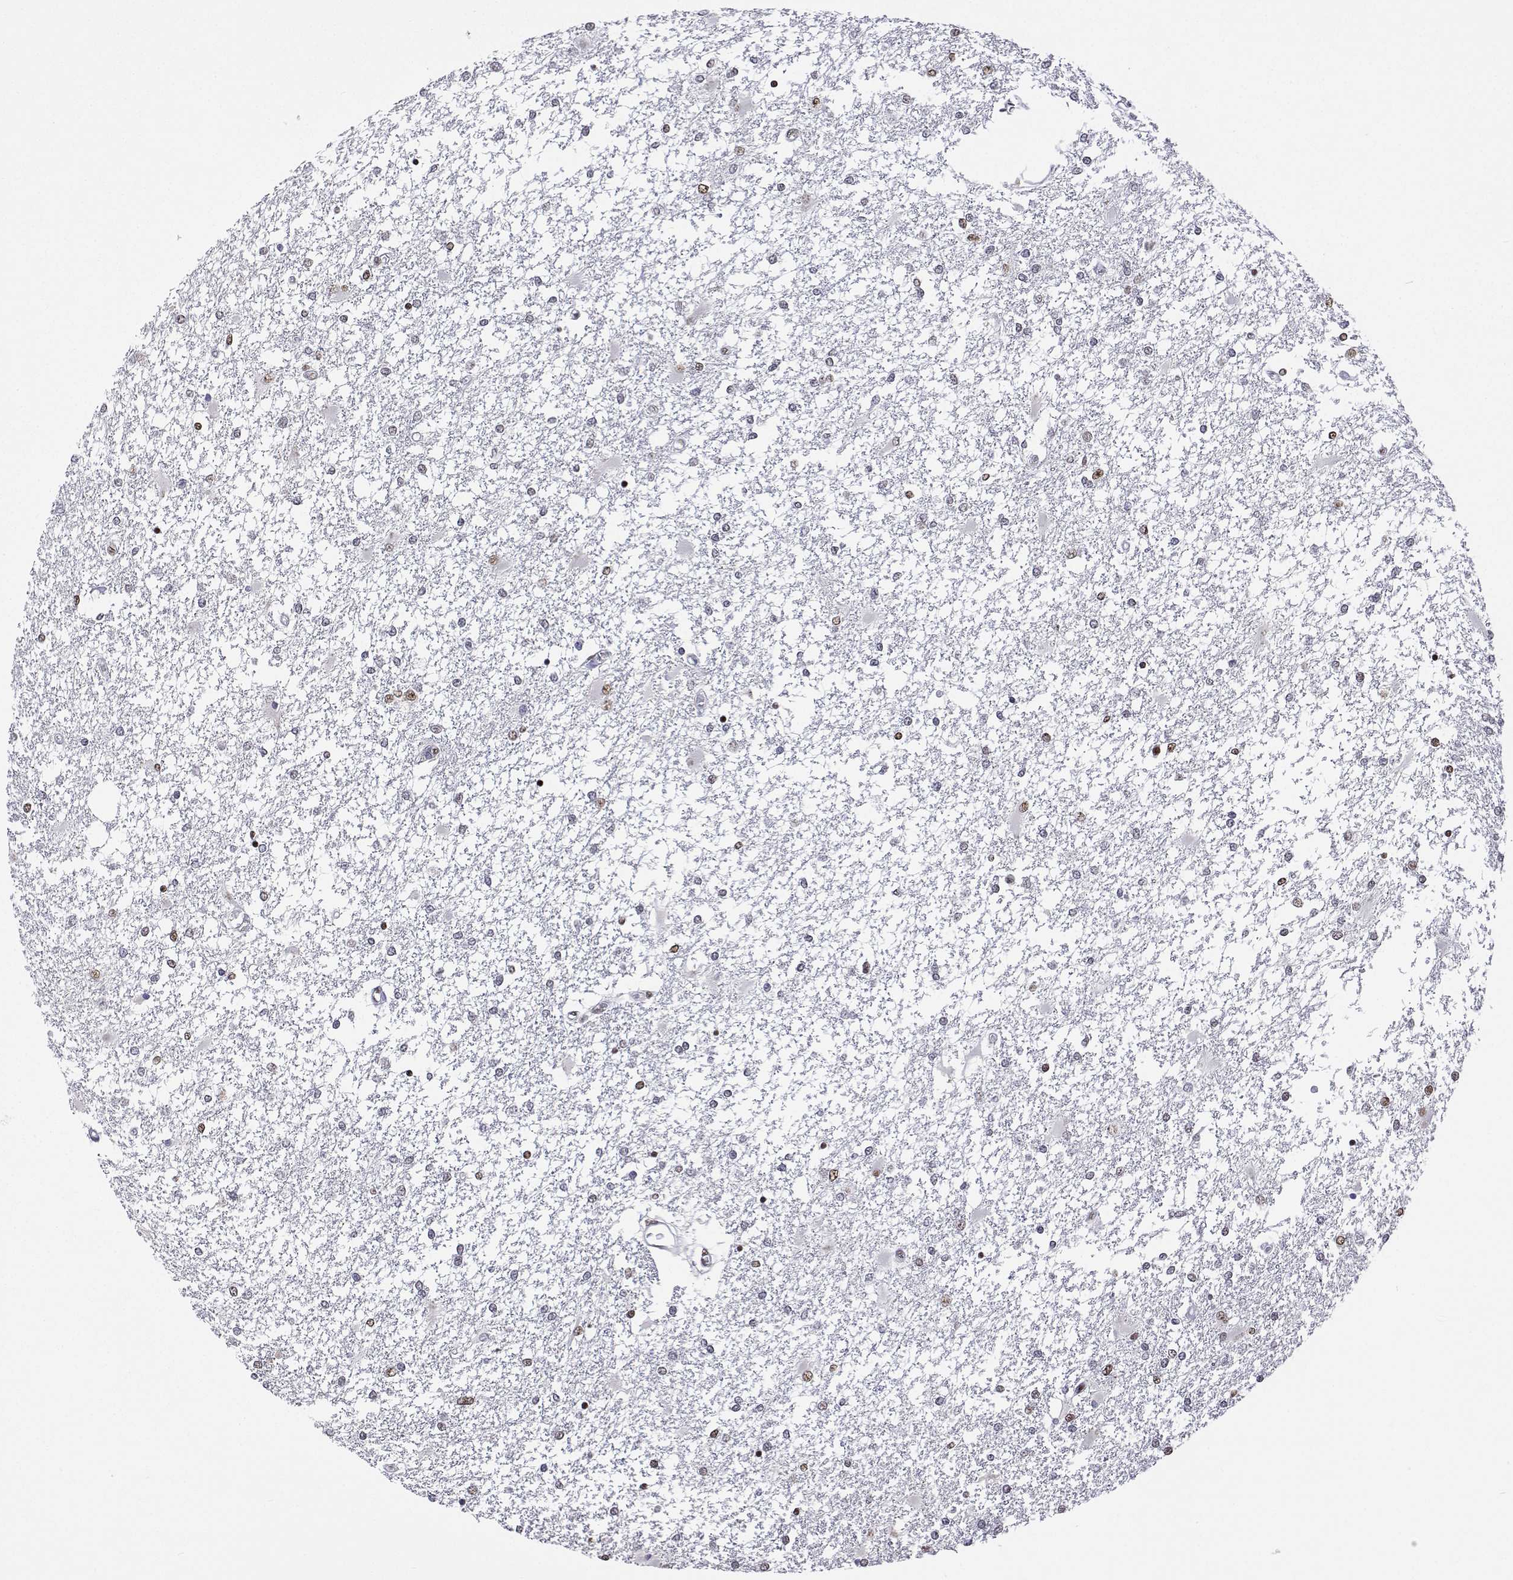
{"staining": {"intensity": "weak", "quantity": "<25%", "location": "nuclear"}, "tissue": "glioma", "cell_type": "Tumor cells", "image_type": "cancer", "snomed": [{"axis": "morphology", "description": "Glioma, malignant, High grade"}, {"axis": "topography", "description": "Cerebral cortex"}], "caption": "This is a photomicrograph of immunohistochemistry (IHC) staining of glioma, which shows no staining in tumor cells.", "gene": "ADAR", "patient": {"sex": "male", "age": 79}}